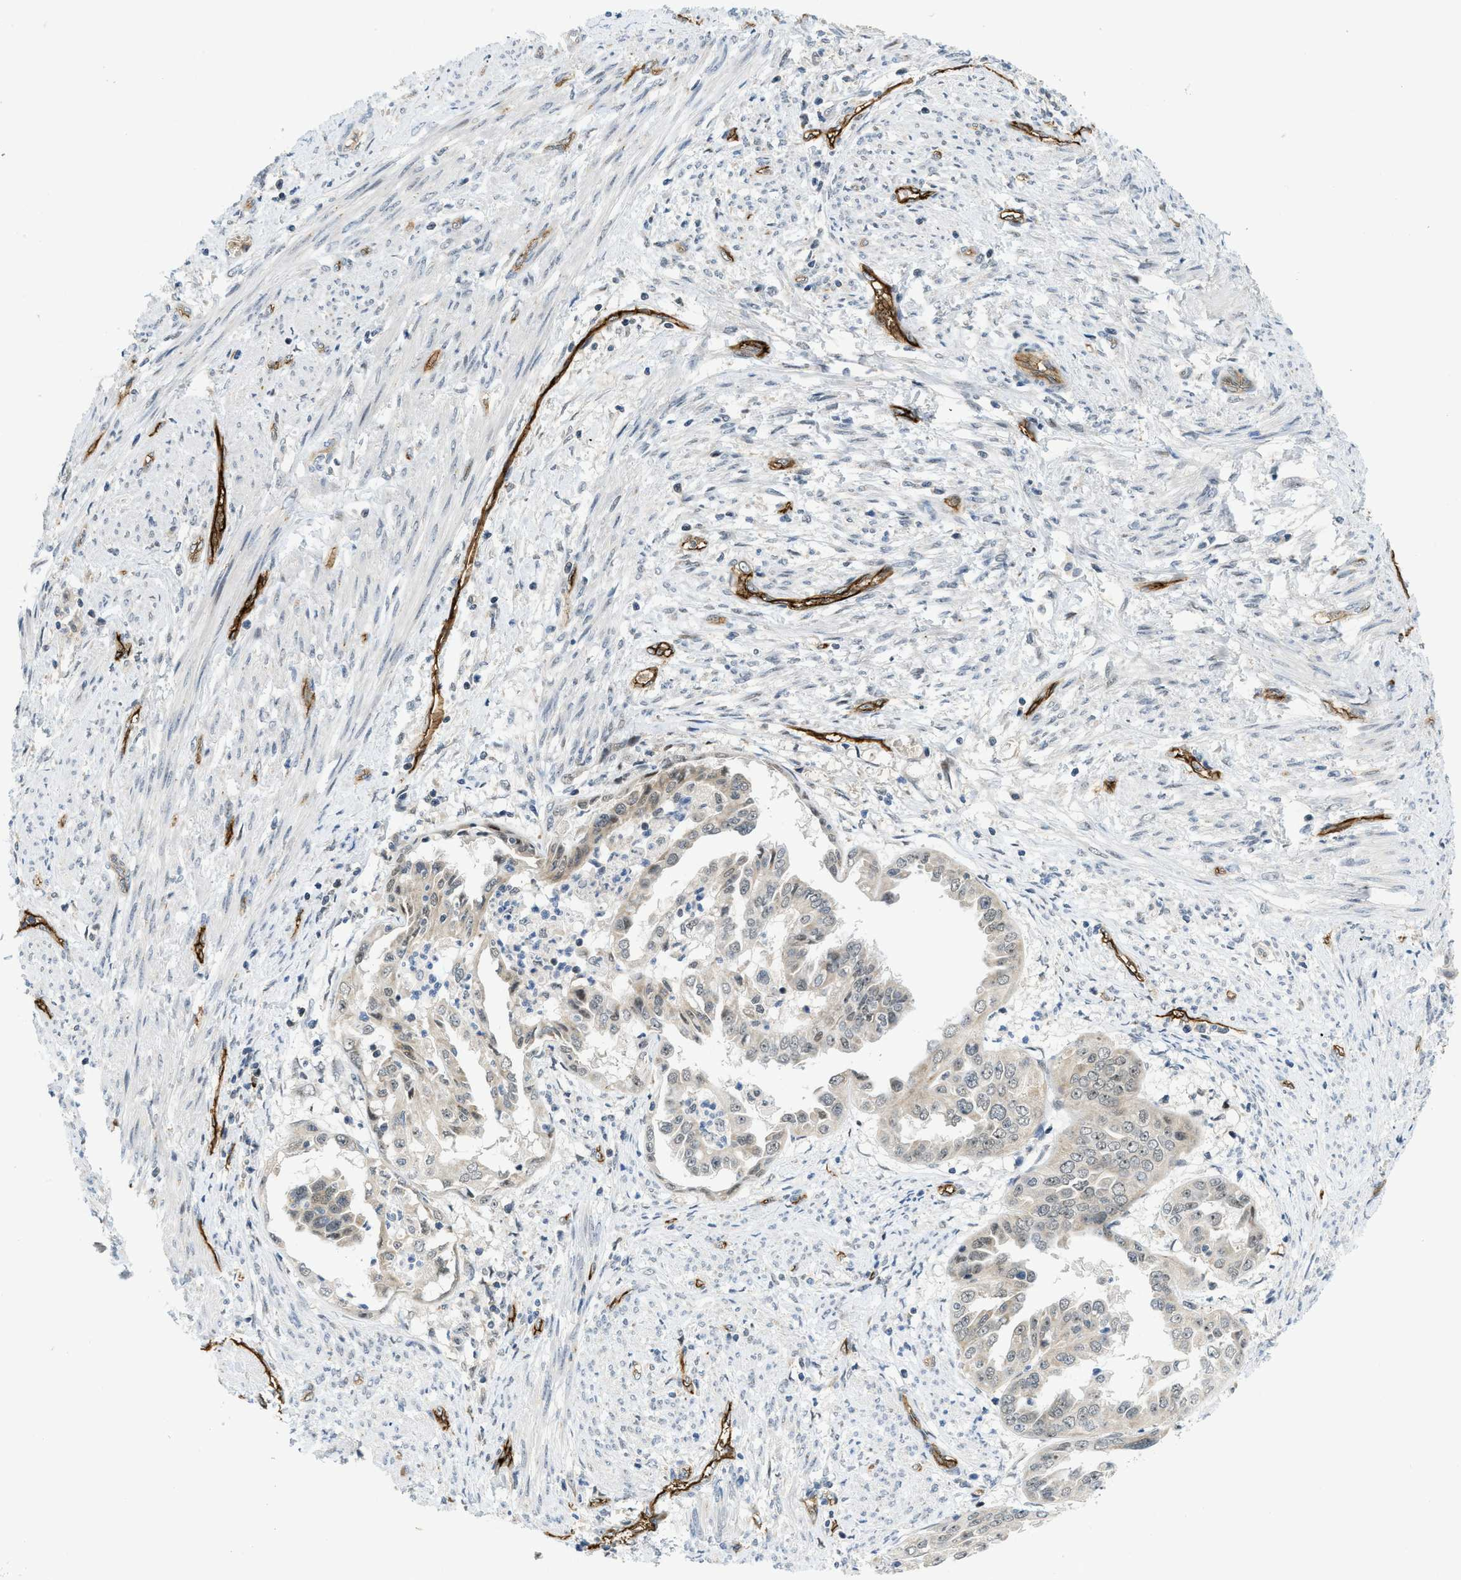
{"staining": {"intensity": "negative", "quantity": "none", "location": "none"}, "tissue": "endometrial cancer", "cell_type": "Tumor cells", "image_type": "cancer", "snomed": [{"axis": "morphology", "description": "Adenocarcinoma, NOS"}, {"axis": "topography", "description": "Endometrium"}], "caption": "Photomicrograph shows no significant protein staining in tumor cells of endometrial adenocarcinoma.", "gene": "SLCO2A1", "patient": {"sex": "female", "age": 85}}